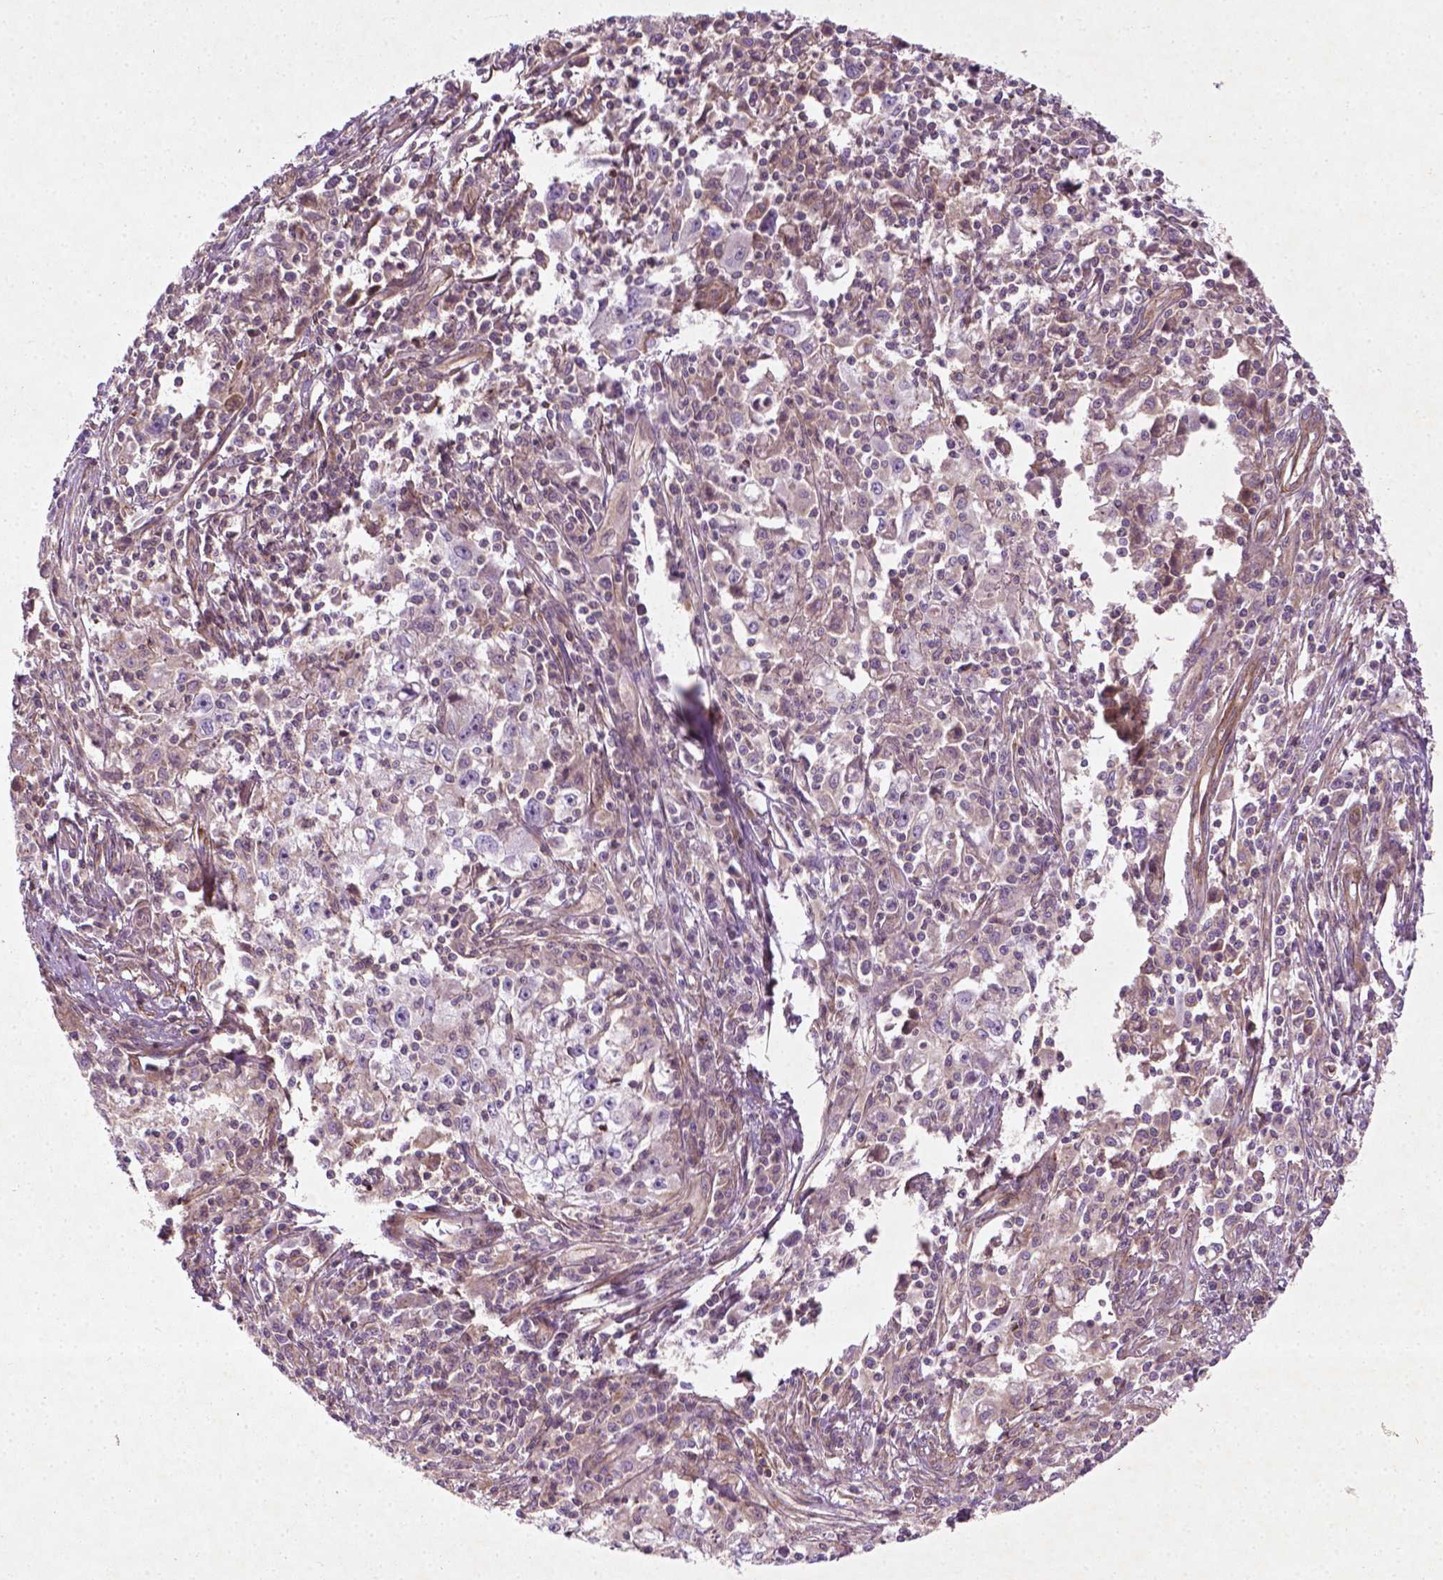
{"staining": {"intensity": "negative", "quantity": "none", "location": "none"}, "tissue": "cervical cancer", "cell_type": "Tumor cells", "image_type": "cancer", "snomed": [{"axis": "morphology", "description": "Squamous cell carcinoma, NOS"}, {"axis": "topography", "description": "Cervix"}], "caption": "A photomicrograph of squamous cell carcinoma (cervical) stained for a protein reveals no brown staining in tumor cells.", "gene": "TCHP", "patient": {"sex": "female", "age": 85}}